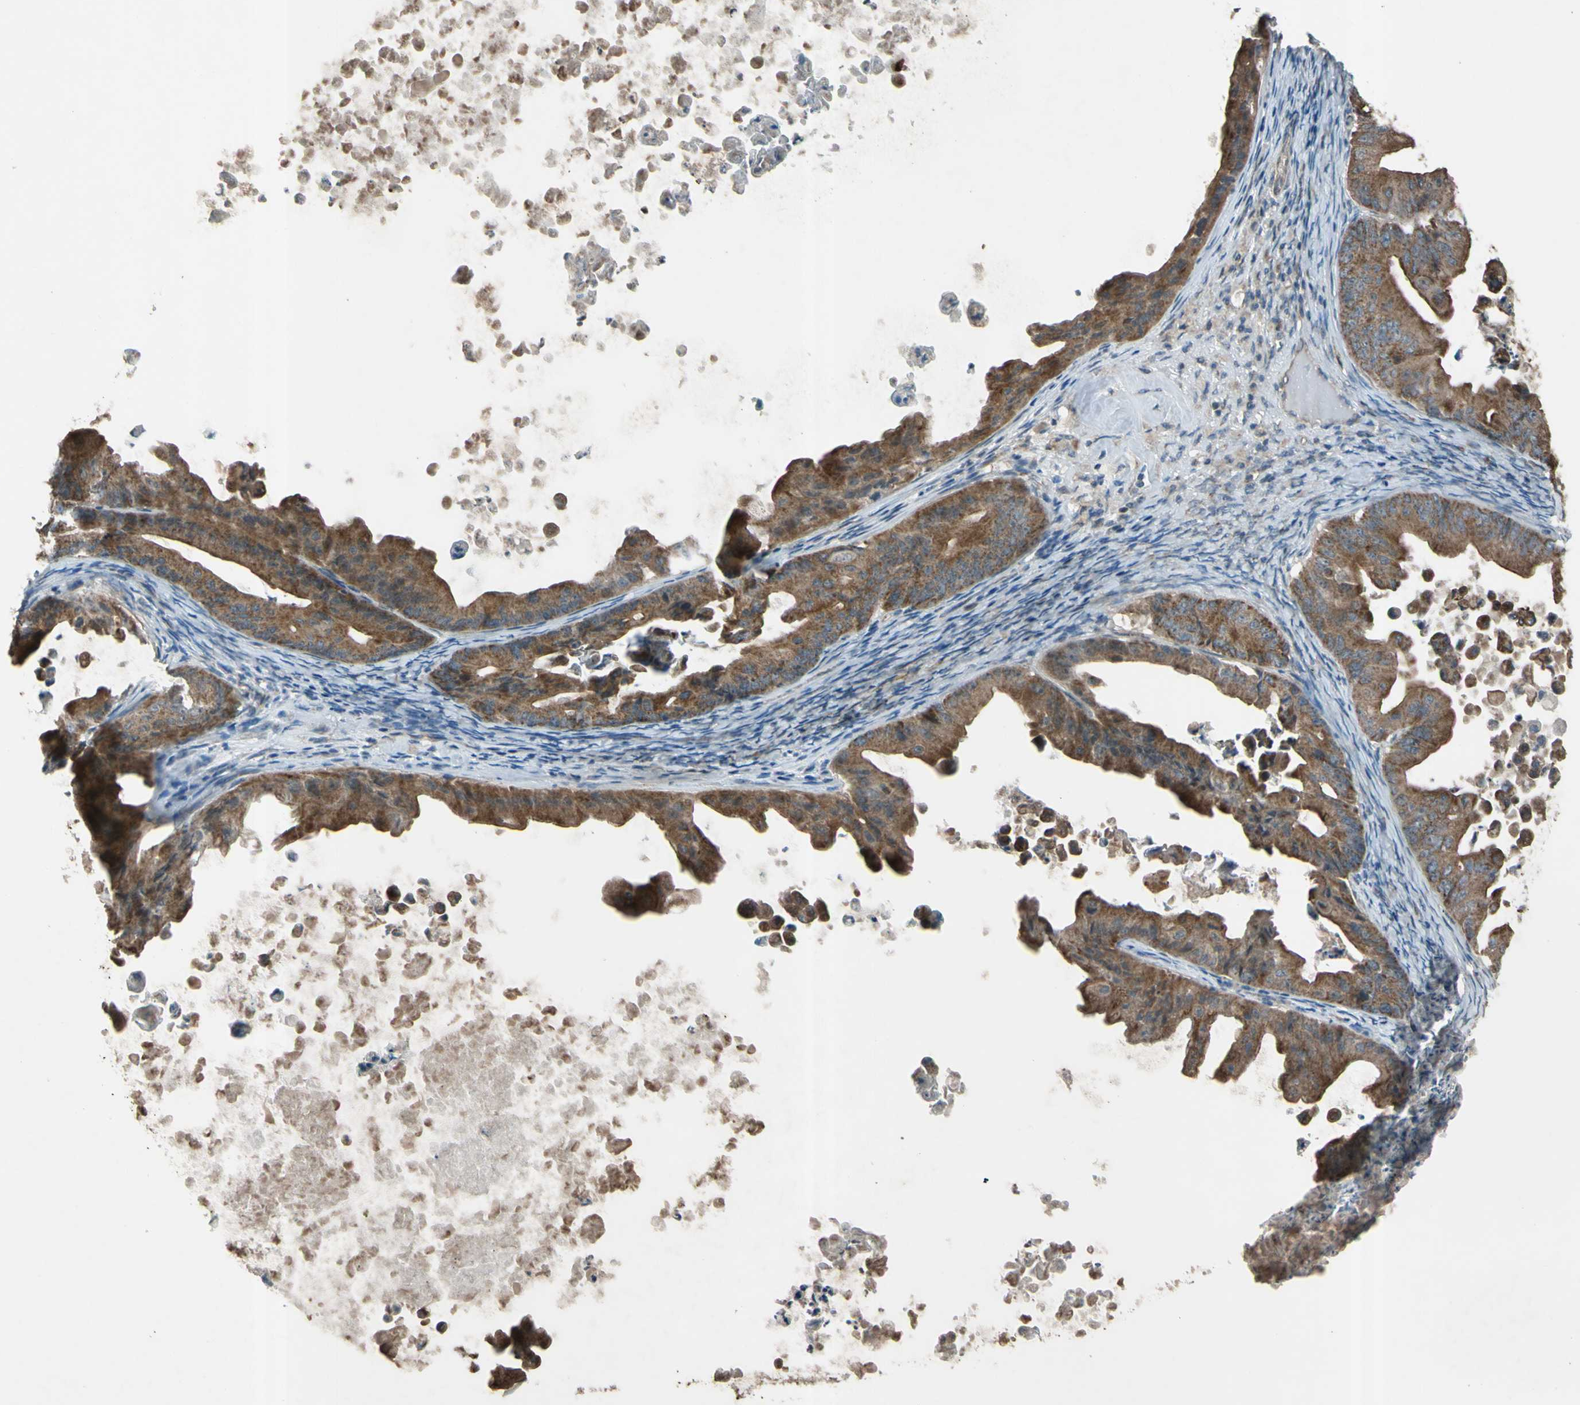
{"staining": {"intensity": "moderate", "quantity": ">75%", "location": "cytoplasmic/membranous"}, "tissue": "ovarian cancer", "cell_type": "Tumor cells", "image_type": "cancer", "snomed": [{"axis": "morphology", "description": "Cystadenocarcinoma, mucinous, NOS"}, {"axis": "topography", "description": "Ovary"}], "caption": "The histopathology image displays a brown stain indicating the presence of a protein in the cytoplasmic/membranous of tumor cells in ovarian cancer.", "gene": "ACOT8", "patient": {"sex": "female", "age": 37}}